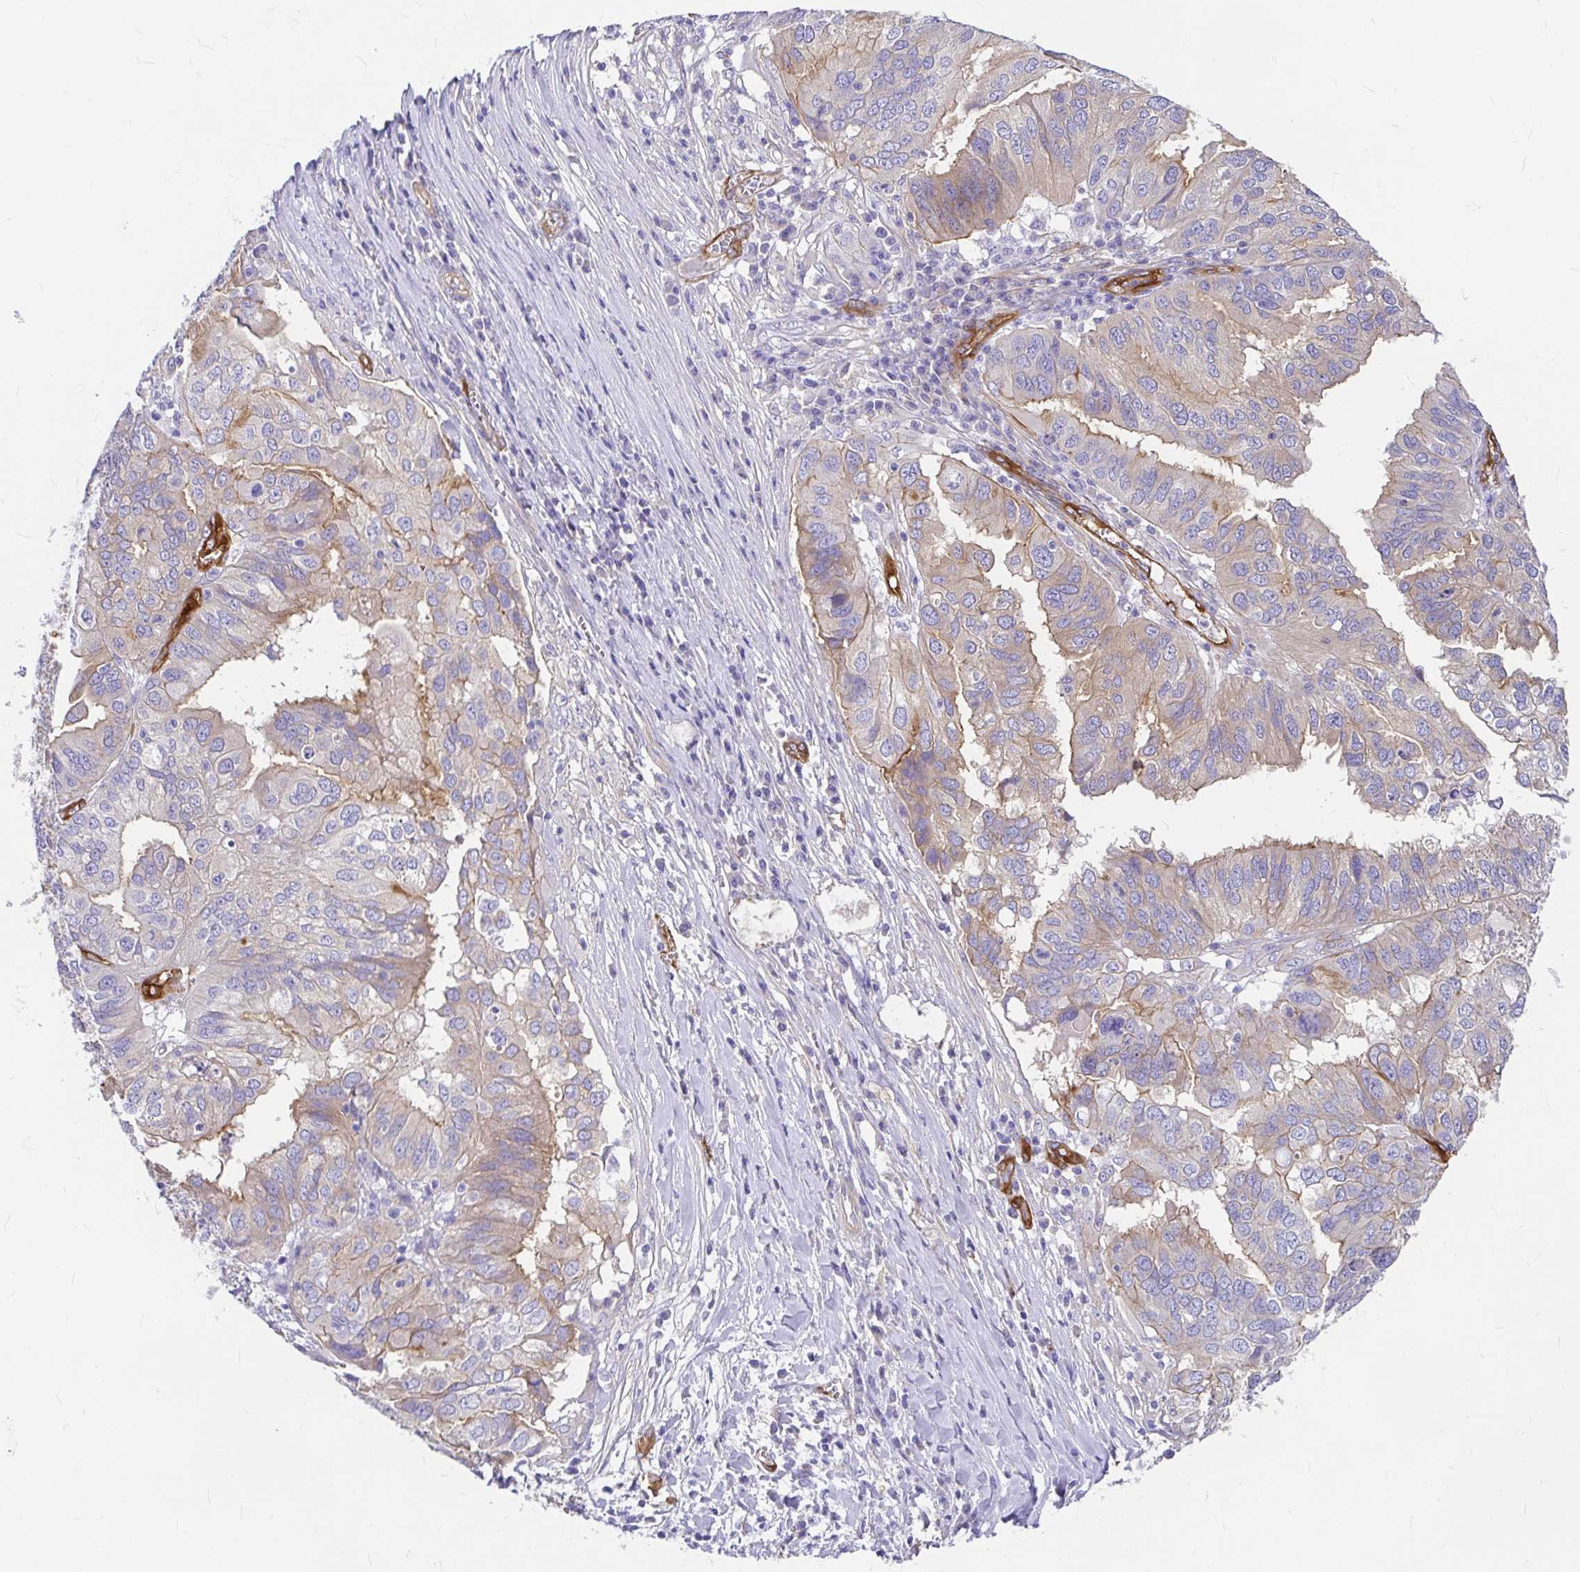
{"staining": {"intensity": "weak", "quantity": "25%-75%", "location": "cytoplasmic/membranous"}, "tissue": "ovarian cancer", "cell_type": "Tumor cells", "image_type": "cancer", "snomed": [{"axis": "morphology", "description": "Cystadenocarcinoma, serous, NOS"}, {"axis": "topography", "description": "Ovary"}], "caption": "IHC of ovarian serous cystadenocarcinoma shows low levels of weak cytoplasmic/membranous staining in about 25%-75% of tumor cells. Nuclei are stained in blue.", "gene": "MYO1B", "patient": {"sex": "female", "age": 79}}